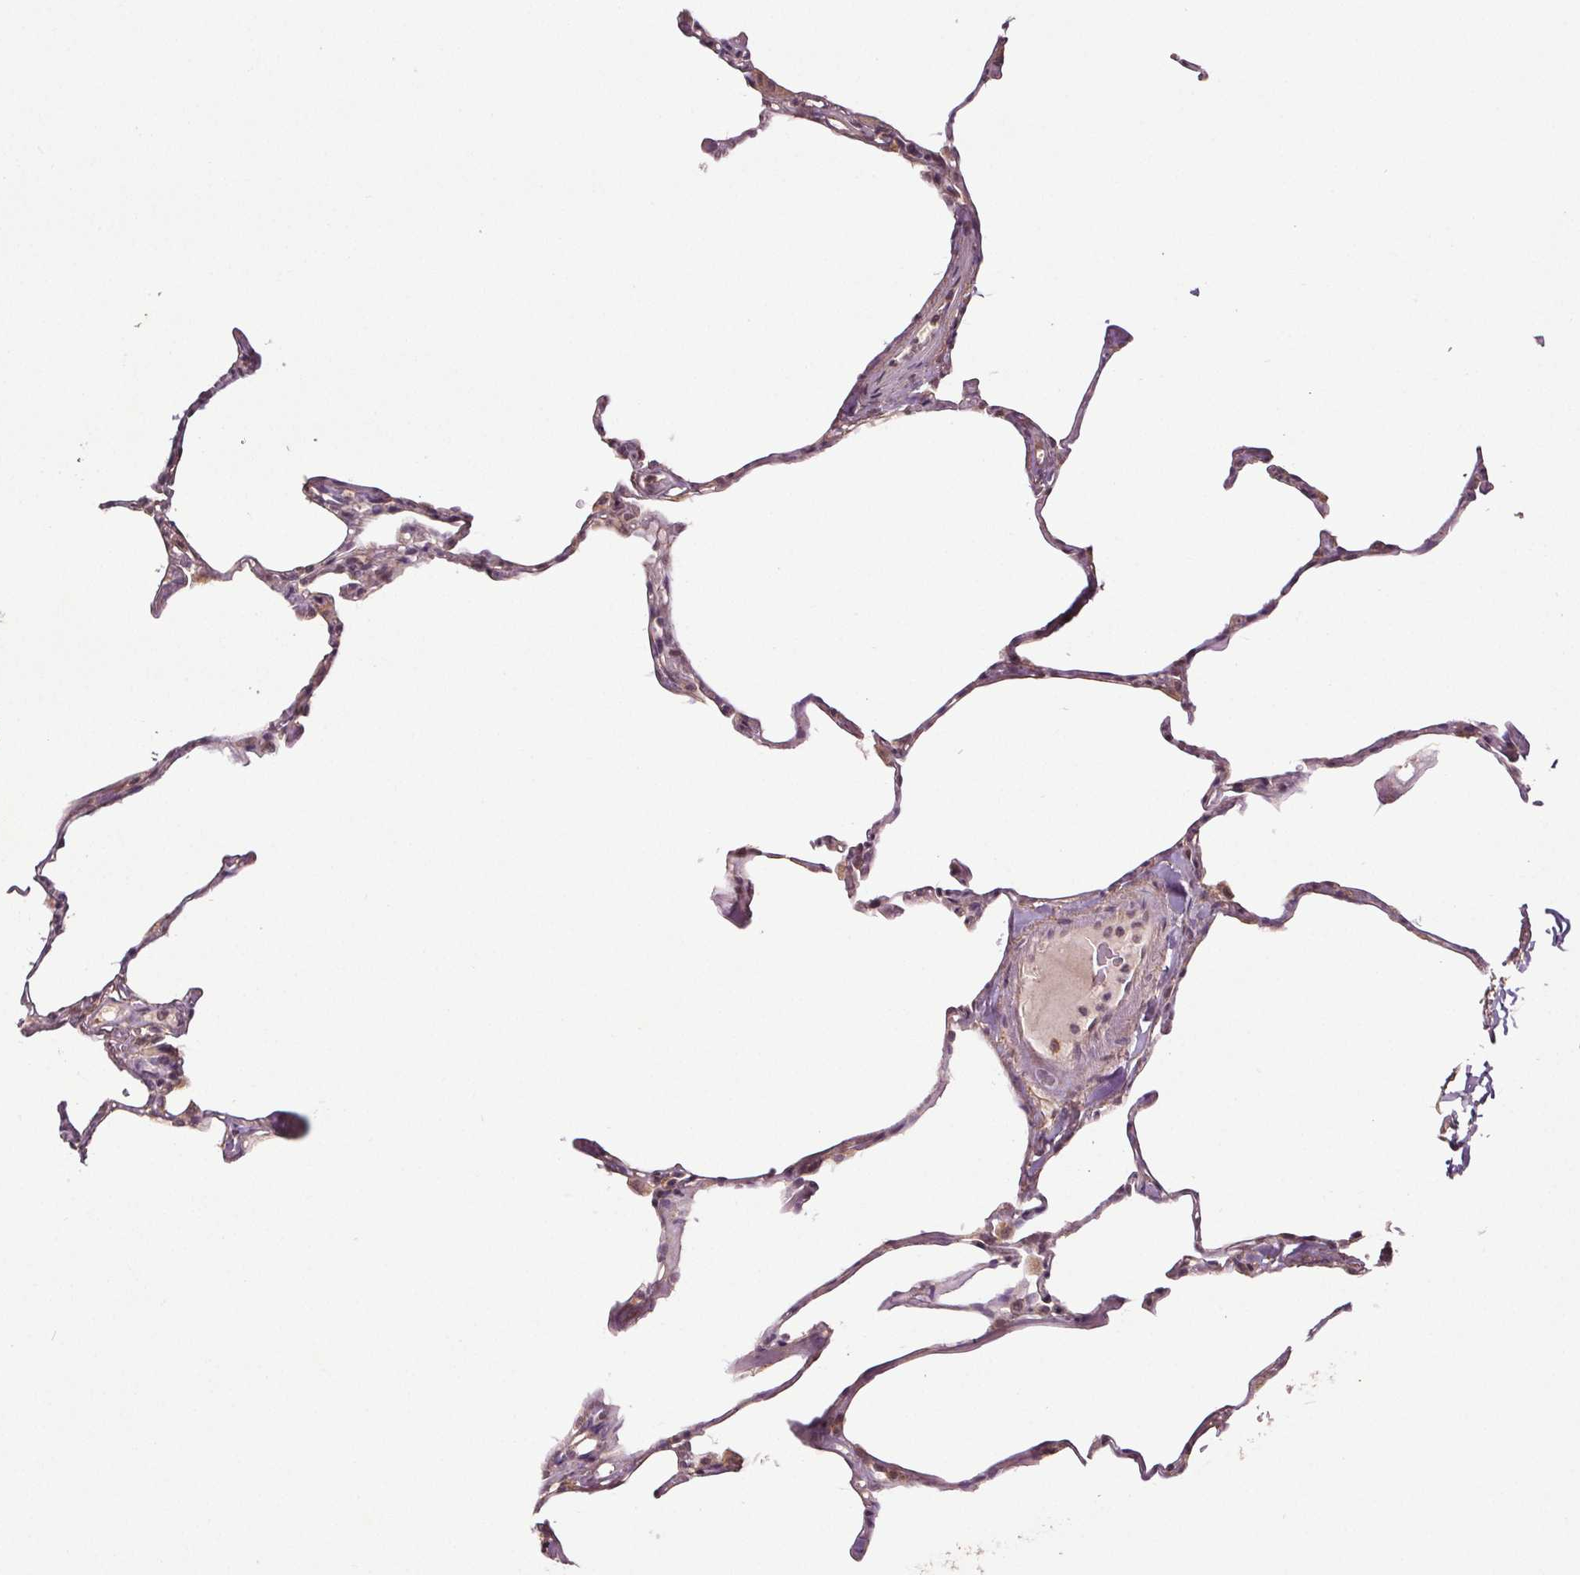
{"staining": {"intensity": "negative", "quantity": "none", "location": "none"}, "tissue": "lung", "cell_type": "Alveolar cells", "image_type": "normal", "snomed": [{"axis": "morphology", "description": "Normal tissue, NOS"}, {"axis": "topography", "description": "Lung"}], "caption": "IHC photomicrograph of benign lung stained for a protein (brown), which demonstrates no expression in alveolar cells. (DAB (3,3'-diaminobenzidine) immunohistochemistry with hematoxylin counter stain).", "gene": "EPHB3", "patient": {"sex": "male", "age": 65}}